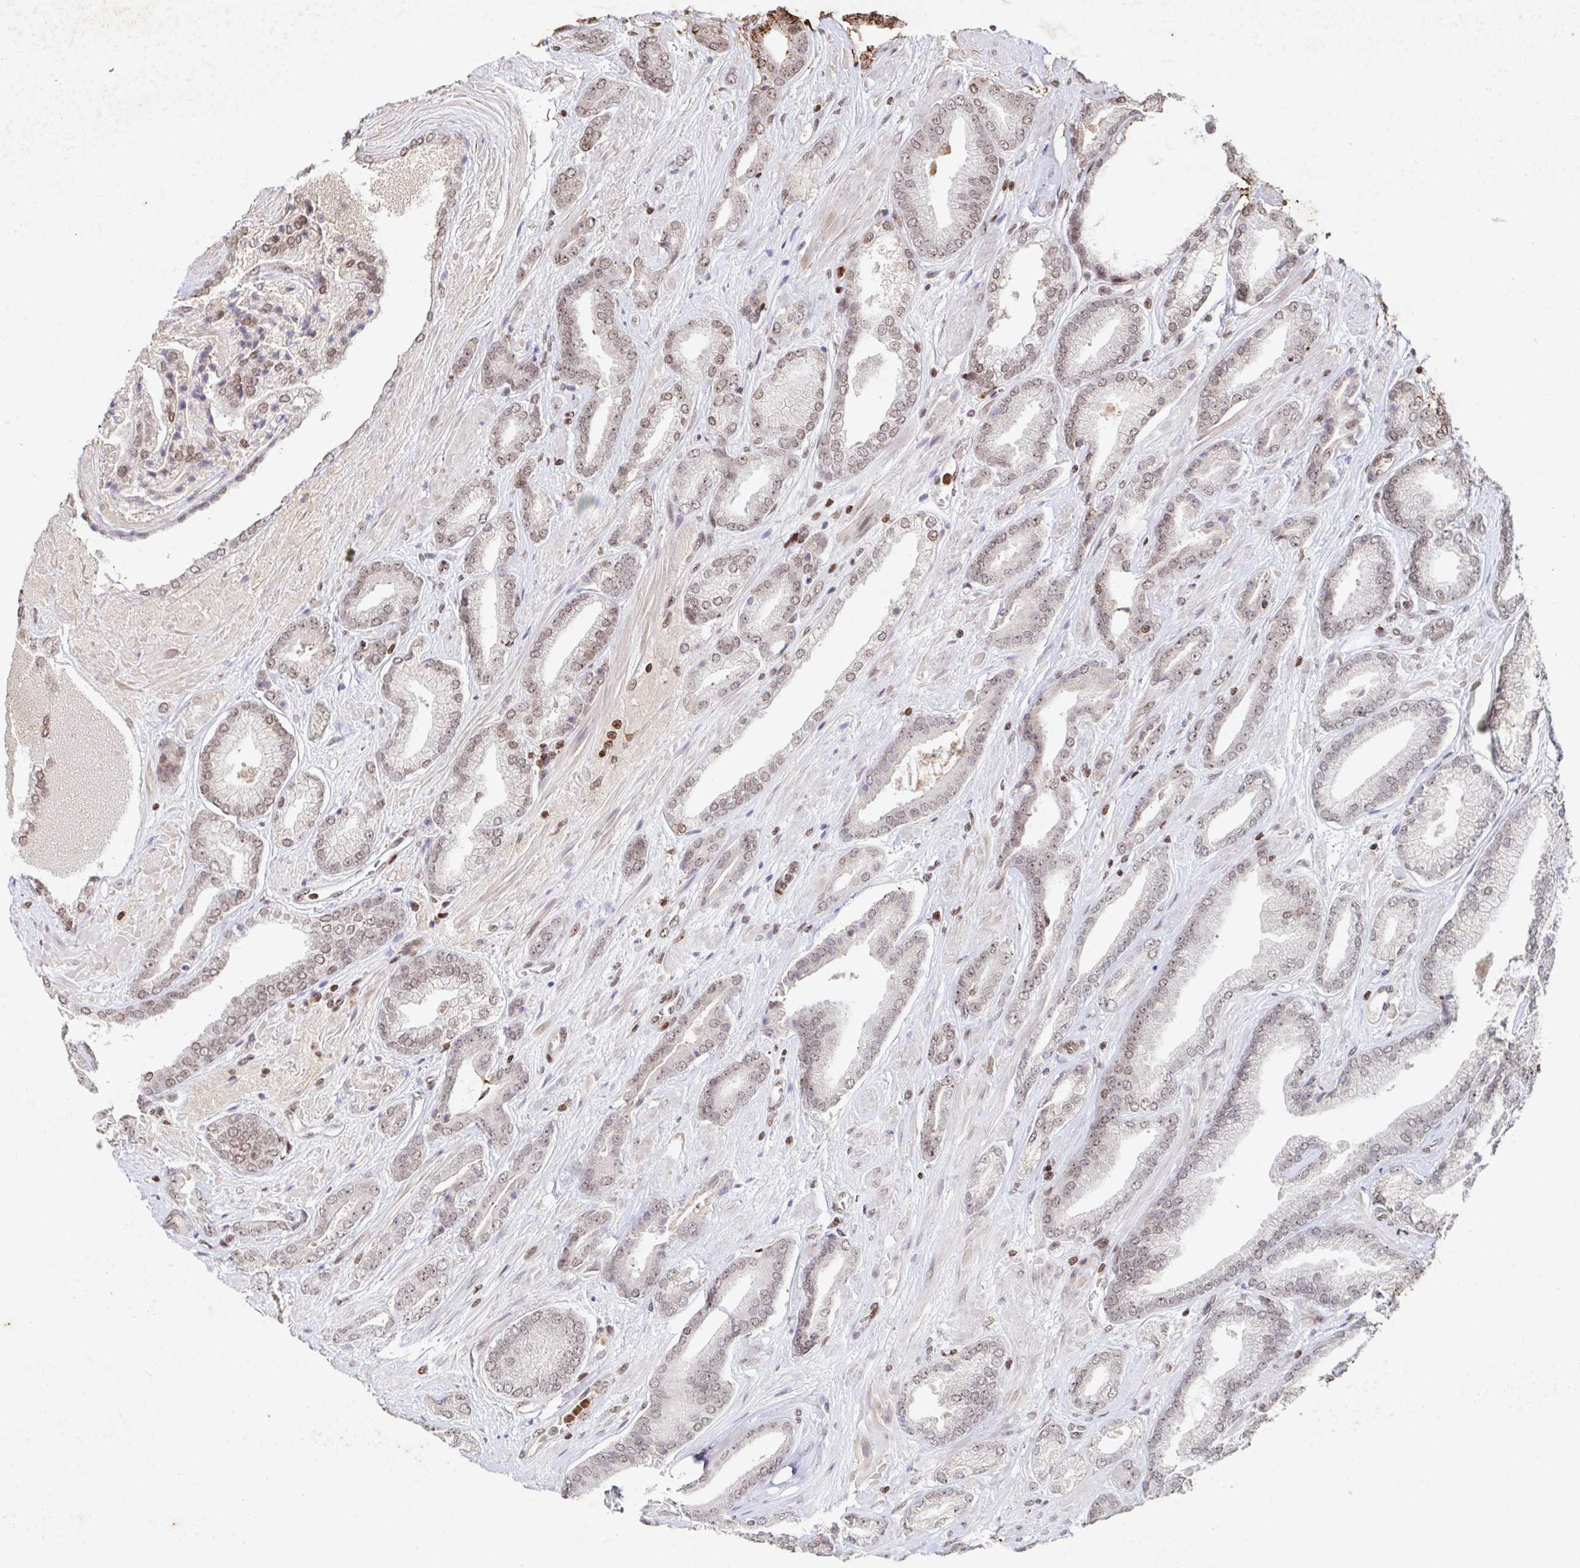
{"staining": {"intensity": "weak", "quantity": ">75%", "location": "nuclear"}, "tissue": "prostate cancer", "cell_type": "Tumor cells", "image_type": "cancer", "snomed": [{"axis": "morphology", "description": "Adenocarcinoma, High grade"}, {"axis": "topography", "description": "Prostate"}], "caption": "Weak nuclear expression is identified in approximately >75% of tumor cells in prostate cancer.", "gene": "C19orf53", "patient": {"sex": "male", "age": 56}}